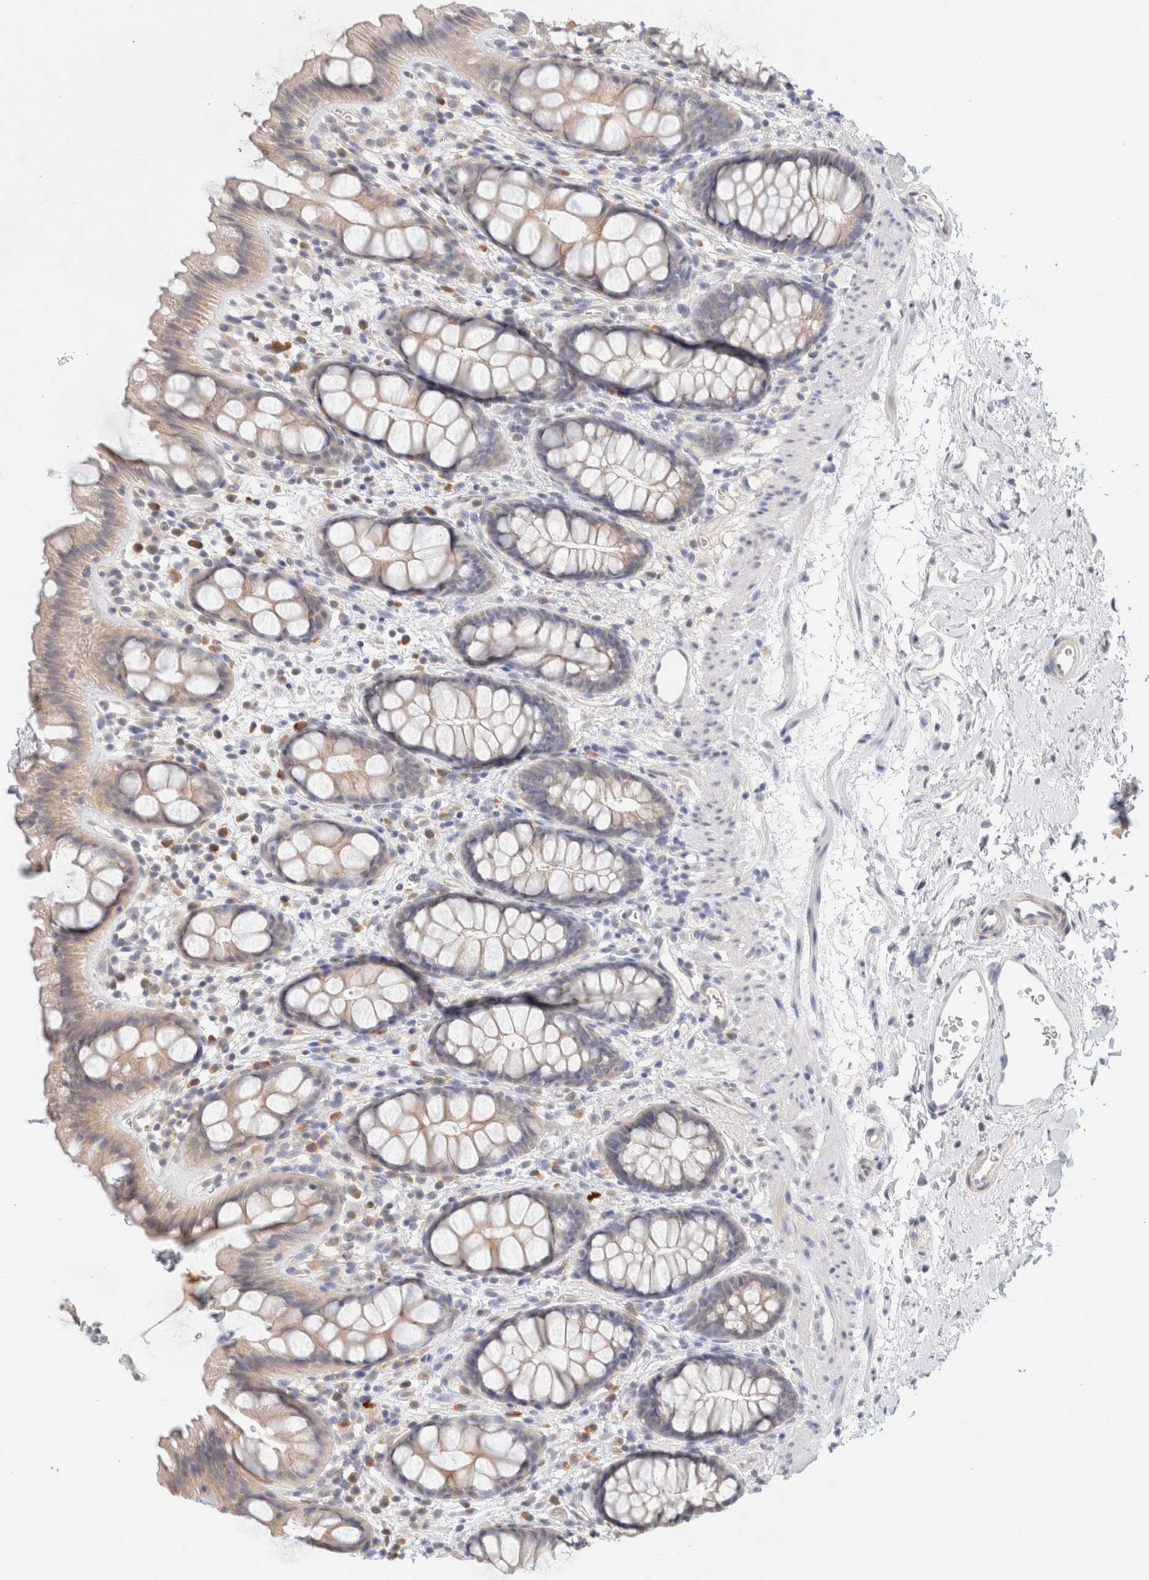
{"staining": {"intensity": "weak", "quantity": "<25%", "location": "cytoplasmic/membranous"}, "tissue": "rectum", "cell_type": "Glandular cells", "image_type": "normal", "snomed": [{"axis": "morphology", "description": "Normal tissue, NOS"}, {"axis": "topography", "description": "Rectum"}], "caption": "Immunohistochemistry (IHC) of normal human rectum displays no expression in glandular cells. The staining was performed using DAB to visualize the protein expression in brown, while the nuclei were stained in blue with hematoxylin (Magnification: 20x).", "gene": "SPRTN", "patient": {"sex": "female", "age": 65}}